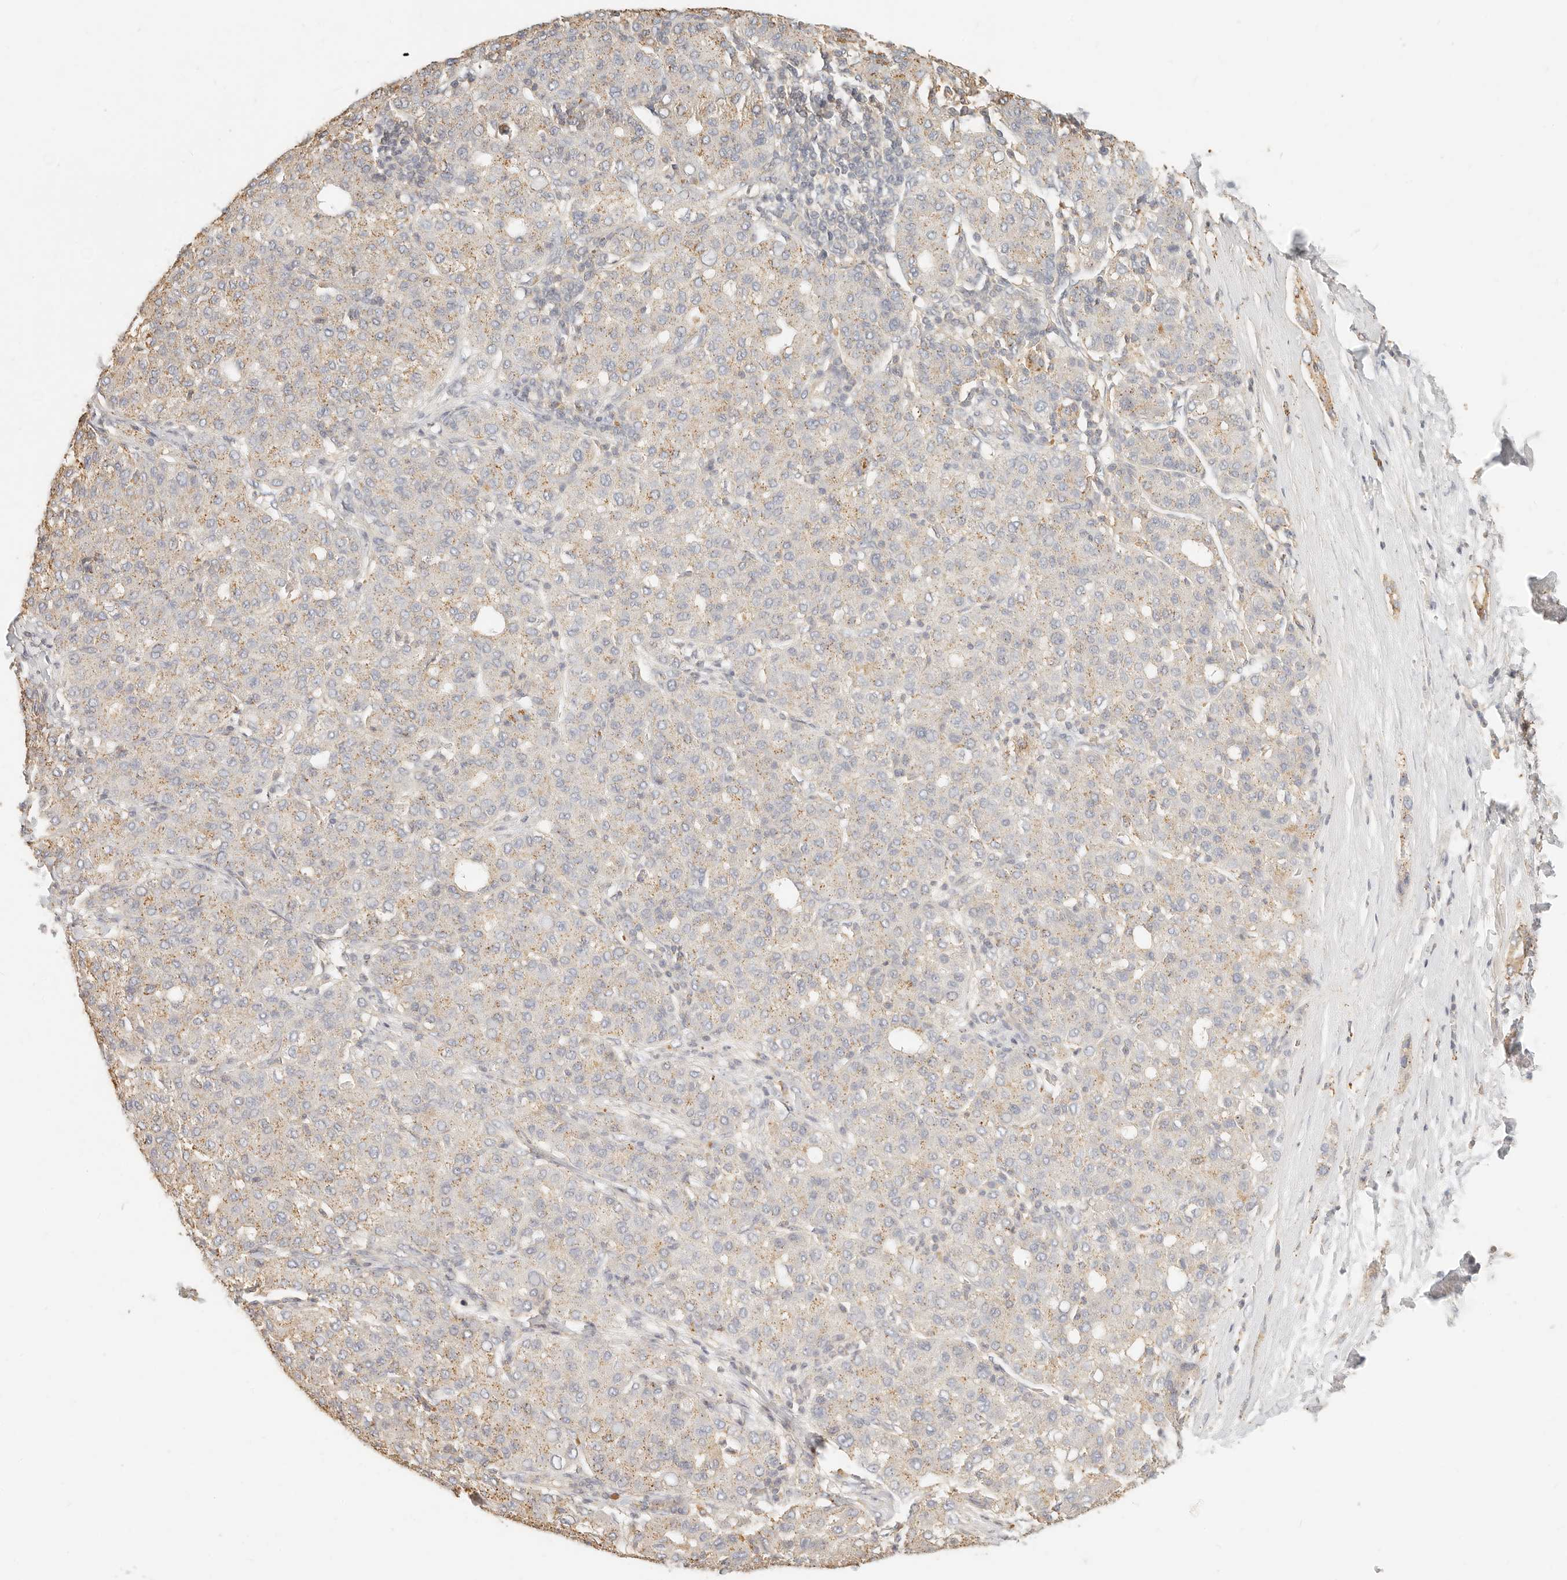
{"staining": {"intensity": "weak", "quantity": ">75%", "location": "cytoplasmic/membranous"}, "tissue": "liver cancer", "cell_type": "Tumor cells", "image_type": "cancer", "snomed": [{"axis": "morphology", "description": "Carcinoma, Hepatocellular, NOS"}, {"axis": "topography", "description": "Liver"}], "caption": "There is low levels of weak cytoplasmic/membranous staining in tumor cells of hepatocellular carcinoma (liver), as demonstrated by immunohistochemical staining (brown color).", "gene": "CNMD", "patient": {"sex": "male", "age": 65}}